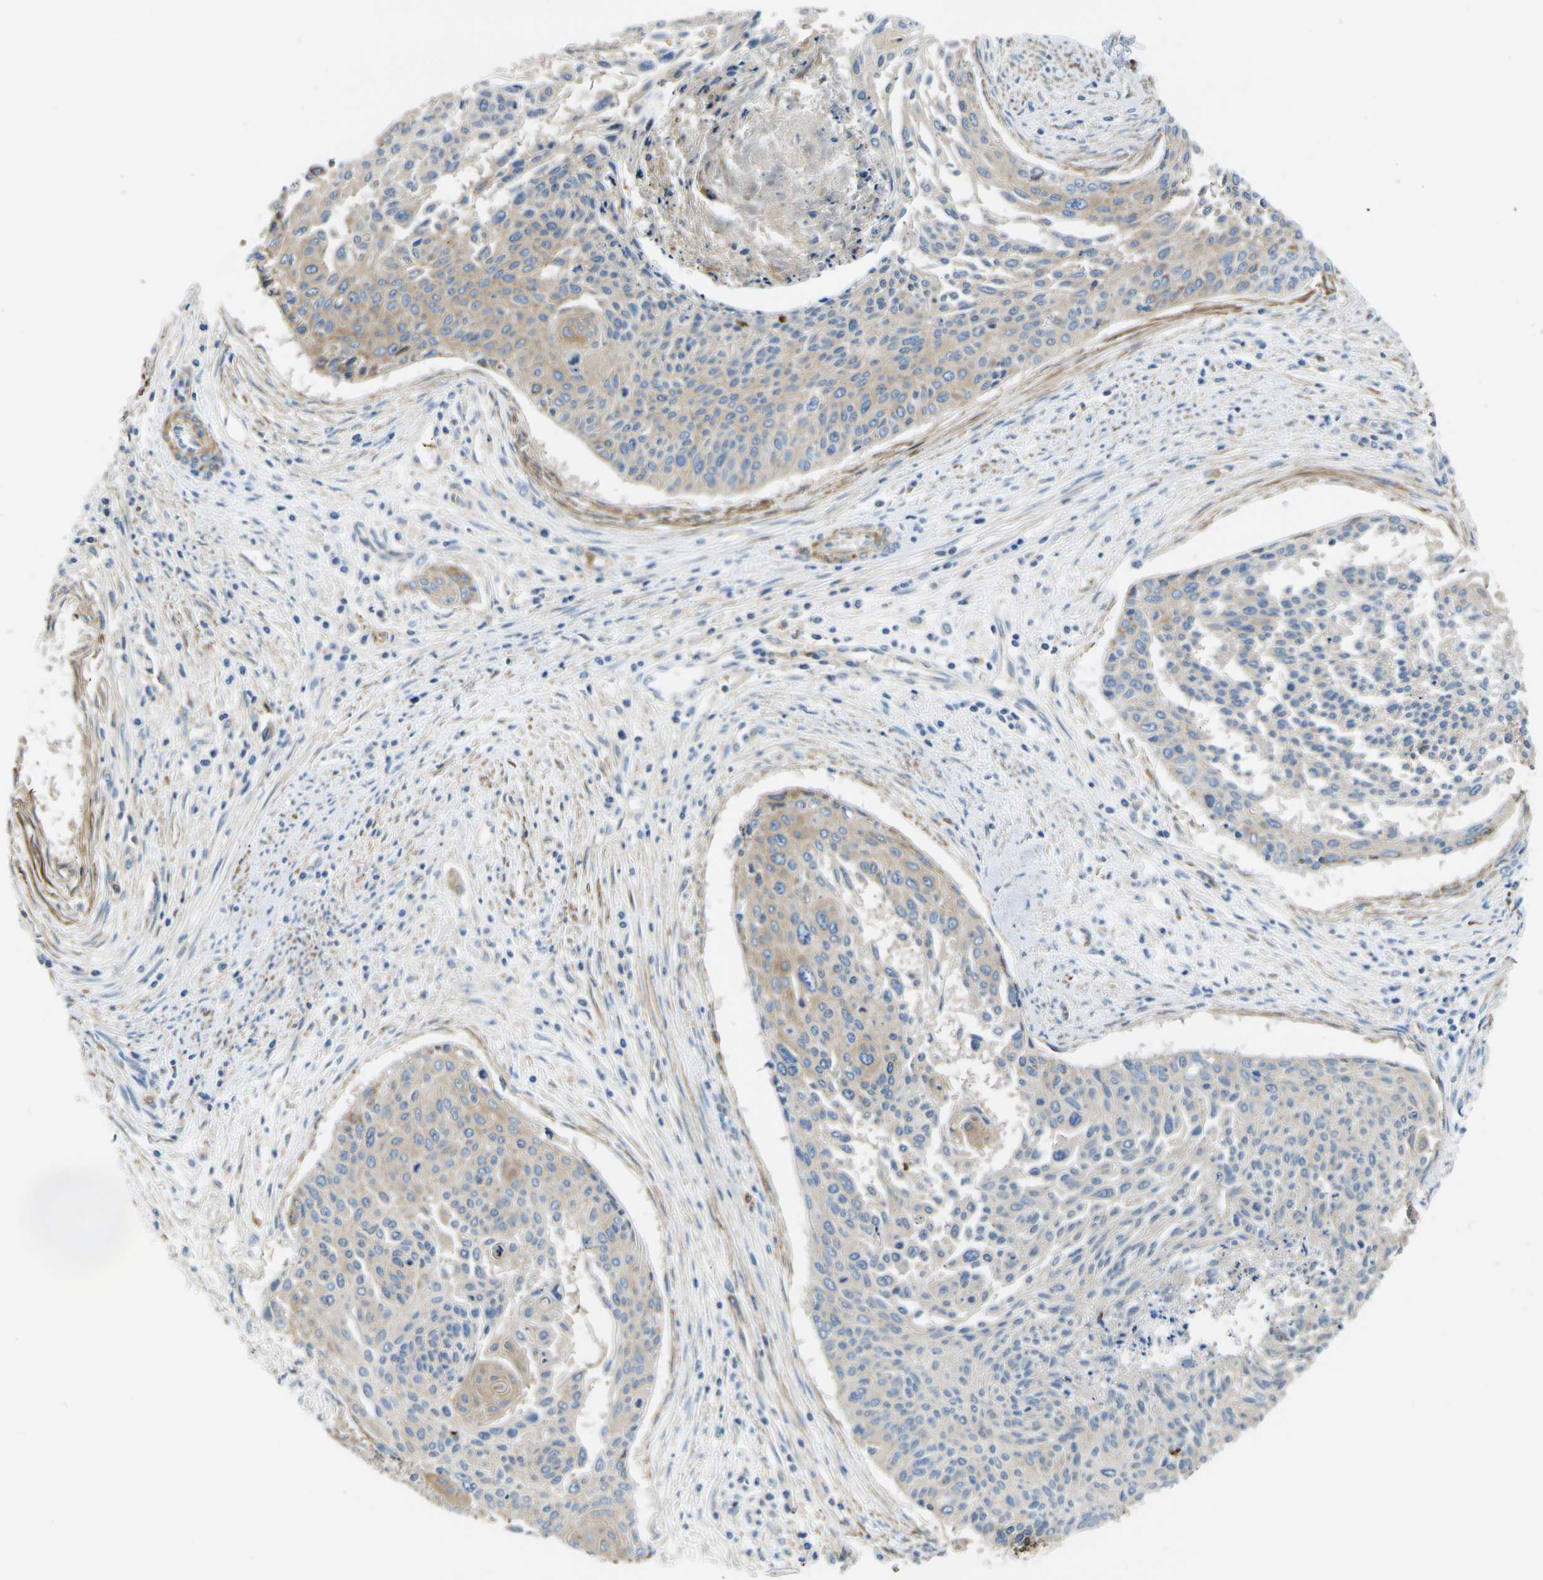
{"staining": {"intensity": "weak", "quantity": "25%-75%", "location": "cytoplasmic/membranous"}, "tissue": "cervical cancer", "cell_type": "Tumor cells", "image_type": "cancer", "snomed": [{"axis": "morphology", "description": "Squamous cell carcinoma, NOS"}, {"axis": "topography", "description": "Cervix"}], "caption": "IHC staining of cervical squamous cell carcinoma, which demonstrates low levels of weak cytoplasmic/membranous positivity in about 25%-75% of tumor cells indicating weak cytoplasmic/membranous protein staining. The staining was performed using DAB (brown) for protein detection and nuclei were counterstained in hematoxylin (blue).", "gene": "KCNJ15", "patient": {"sex": "female", "age": 55}}